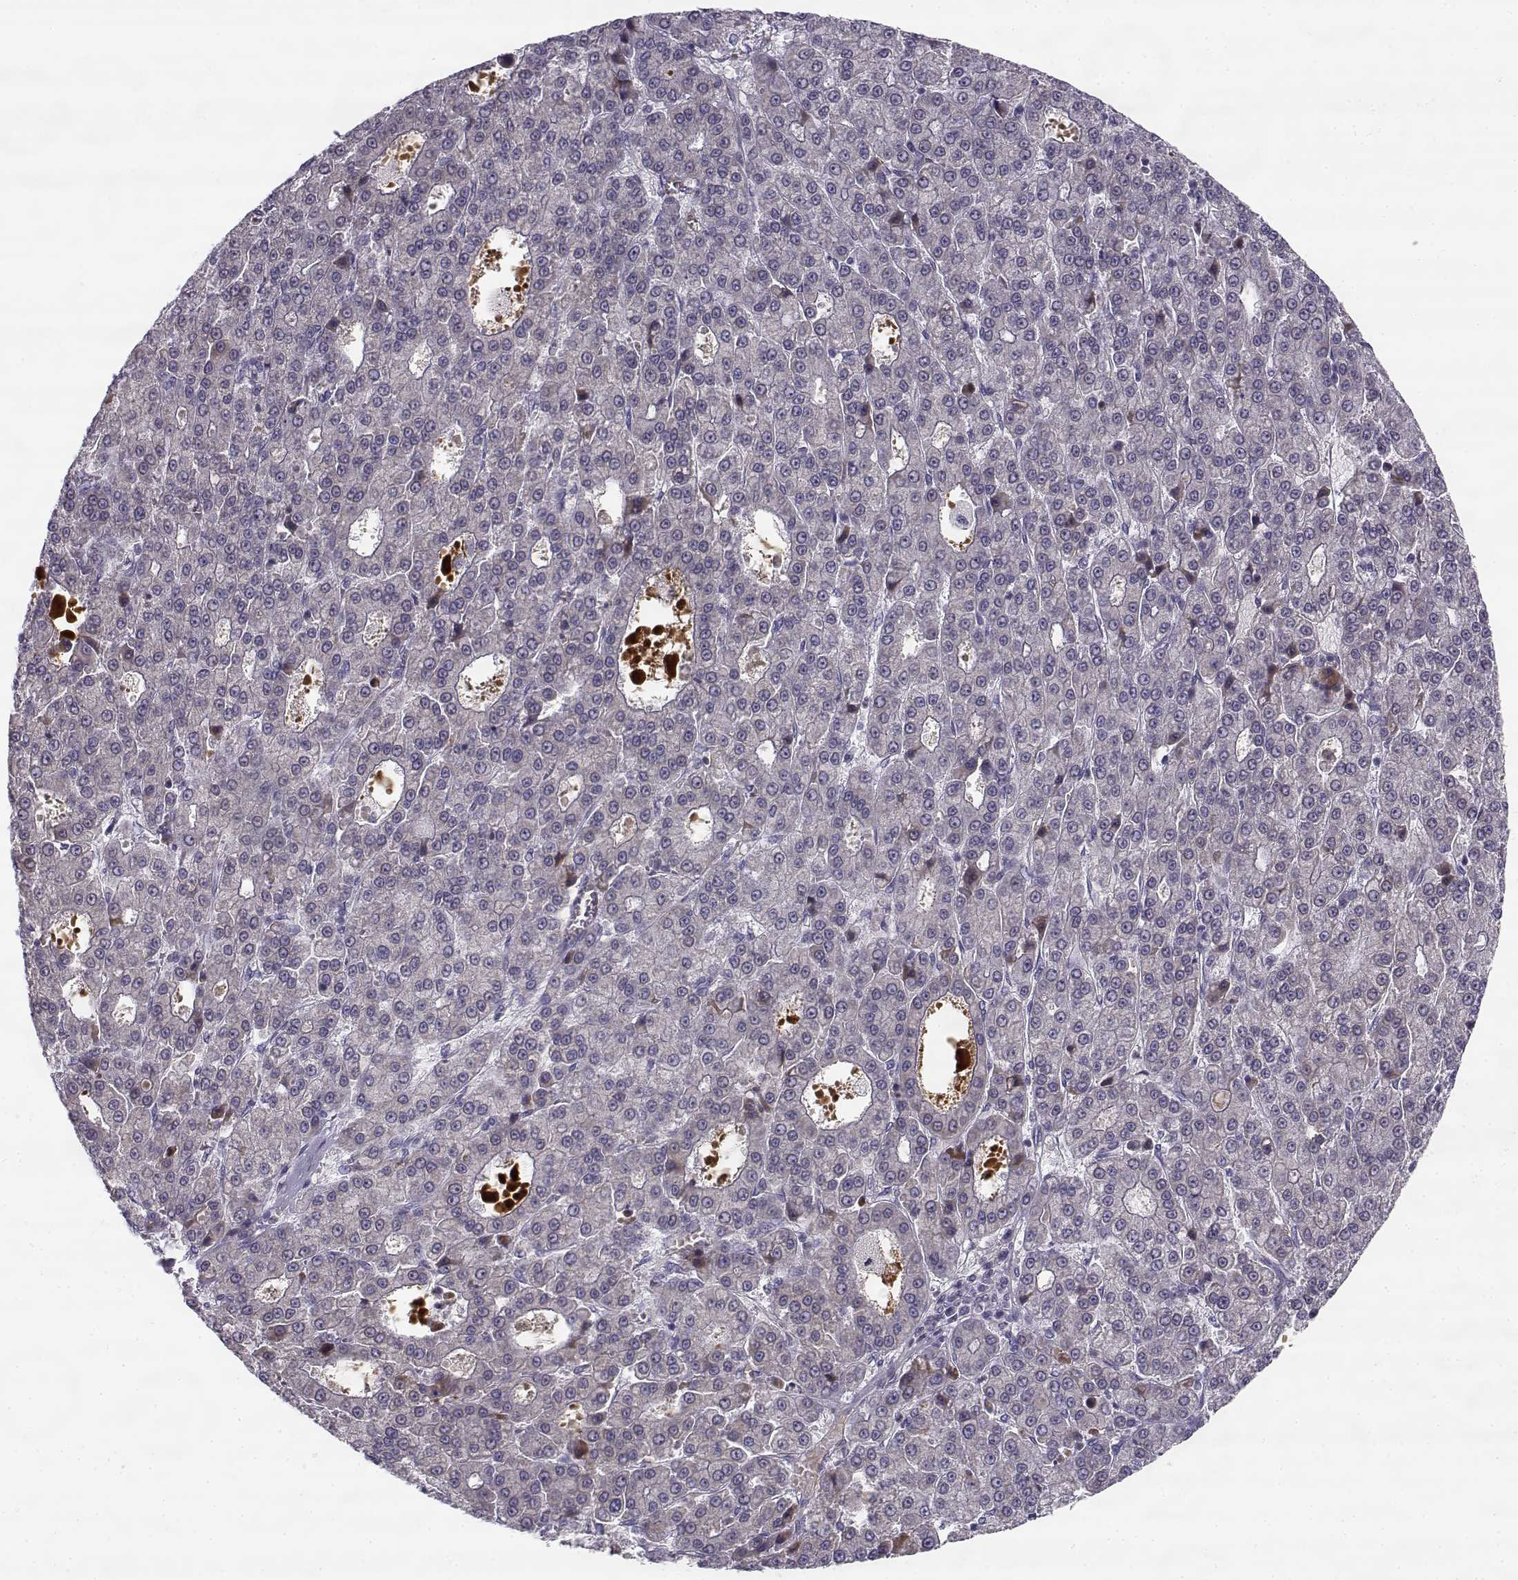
{"staining": {"intensity": "negative", "quantity": "none", "location": "none"}, "tissue": "liver cancer", "cell_type": "Tumor cells", "image_type": "cancer", "snomed": [{"axis": "morphology", "description": "Carcinoma, Hepatocellular, NOS"}, {"axis": "topography", "description": "Liver"}], "caption": "This is a image of immunohistochemistry (IHC) staining of liver cancer, which shows no staining in tumor cells.", "gene": "DDX25", "patient": {"sex": "male", "age": 70}}